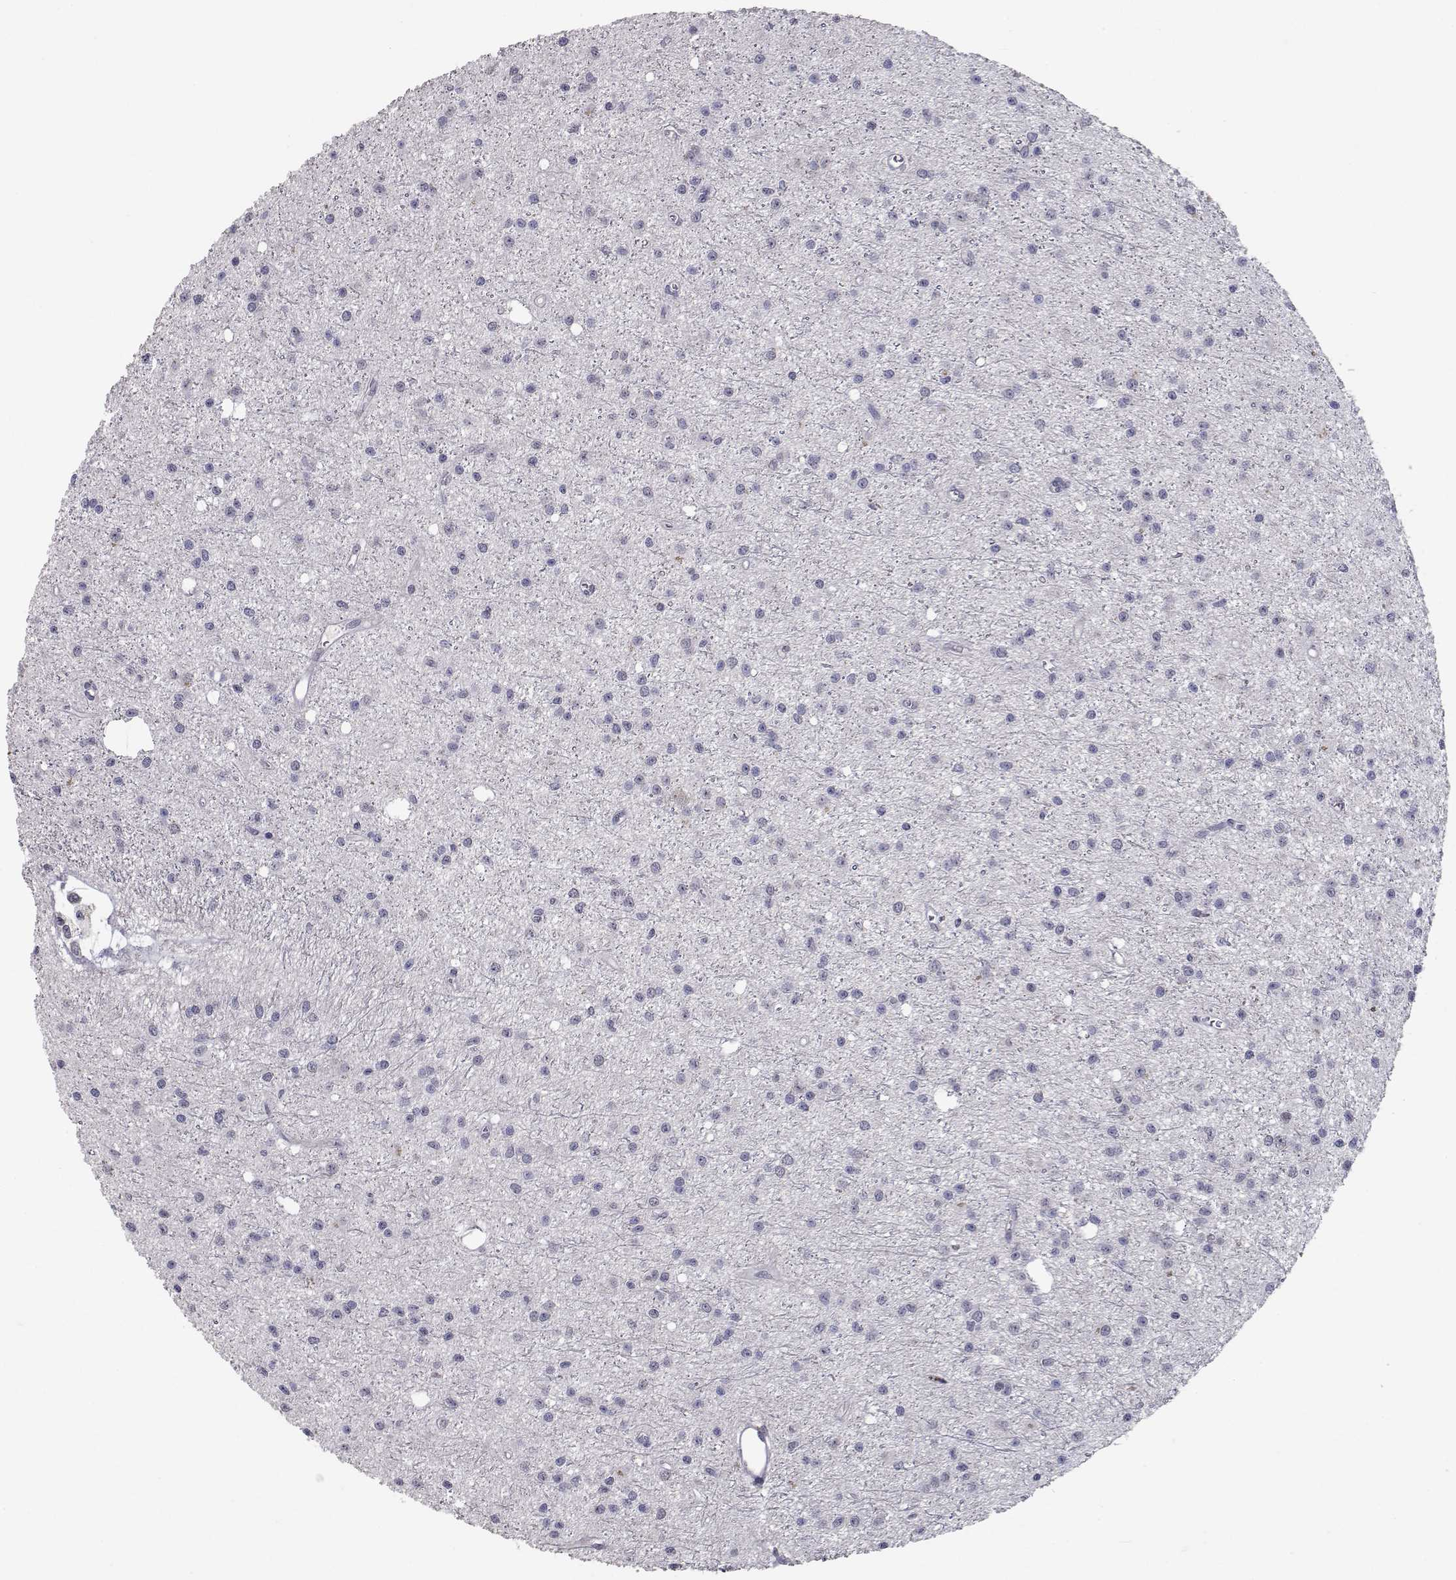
{"staining": {"intensity": "negative", "quantity": "none", "location": "none"}, "tissue": "glioma", "cell_type": "Tumor cells", "image_type": "cancer", "snomed": [{"axis": "morphology", "description": "Glioma, malignant, Low grade"}, {"axis": "topography", "description": "Brain"}], "caption": "Human low-grade glioma (malignant) stained for a protein using immunohistochemistry demonstrates no expression in tumor cells.", "gene": "RBPJL", "patient": {"sex": "male", "age": 27}}